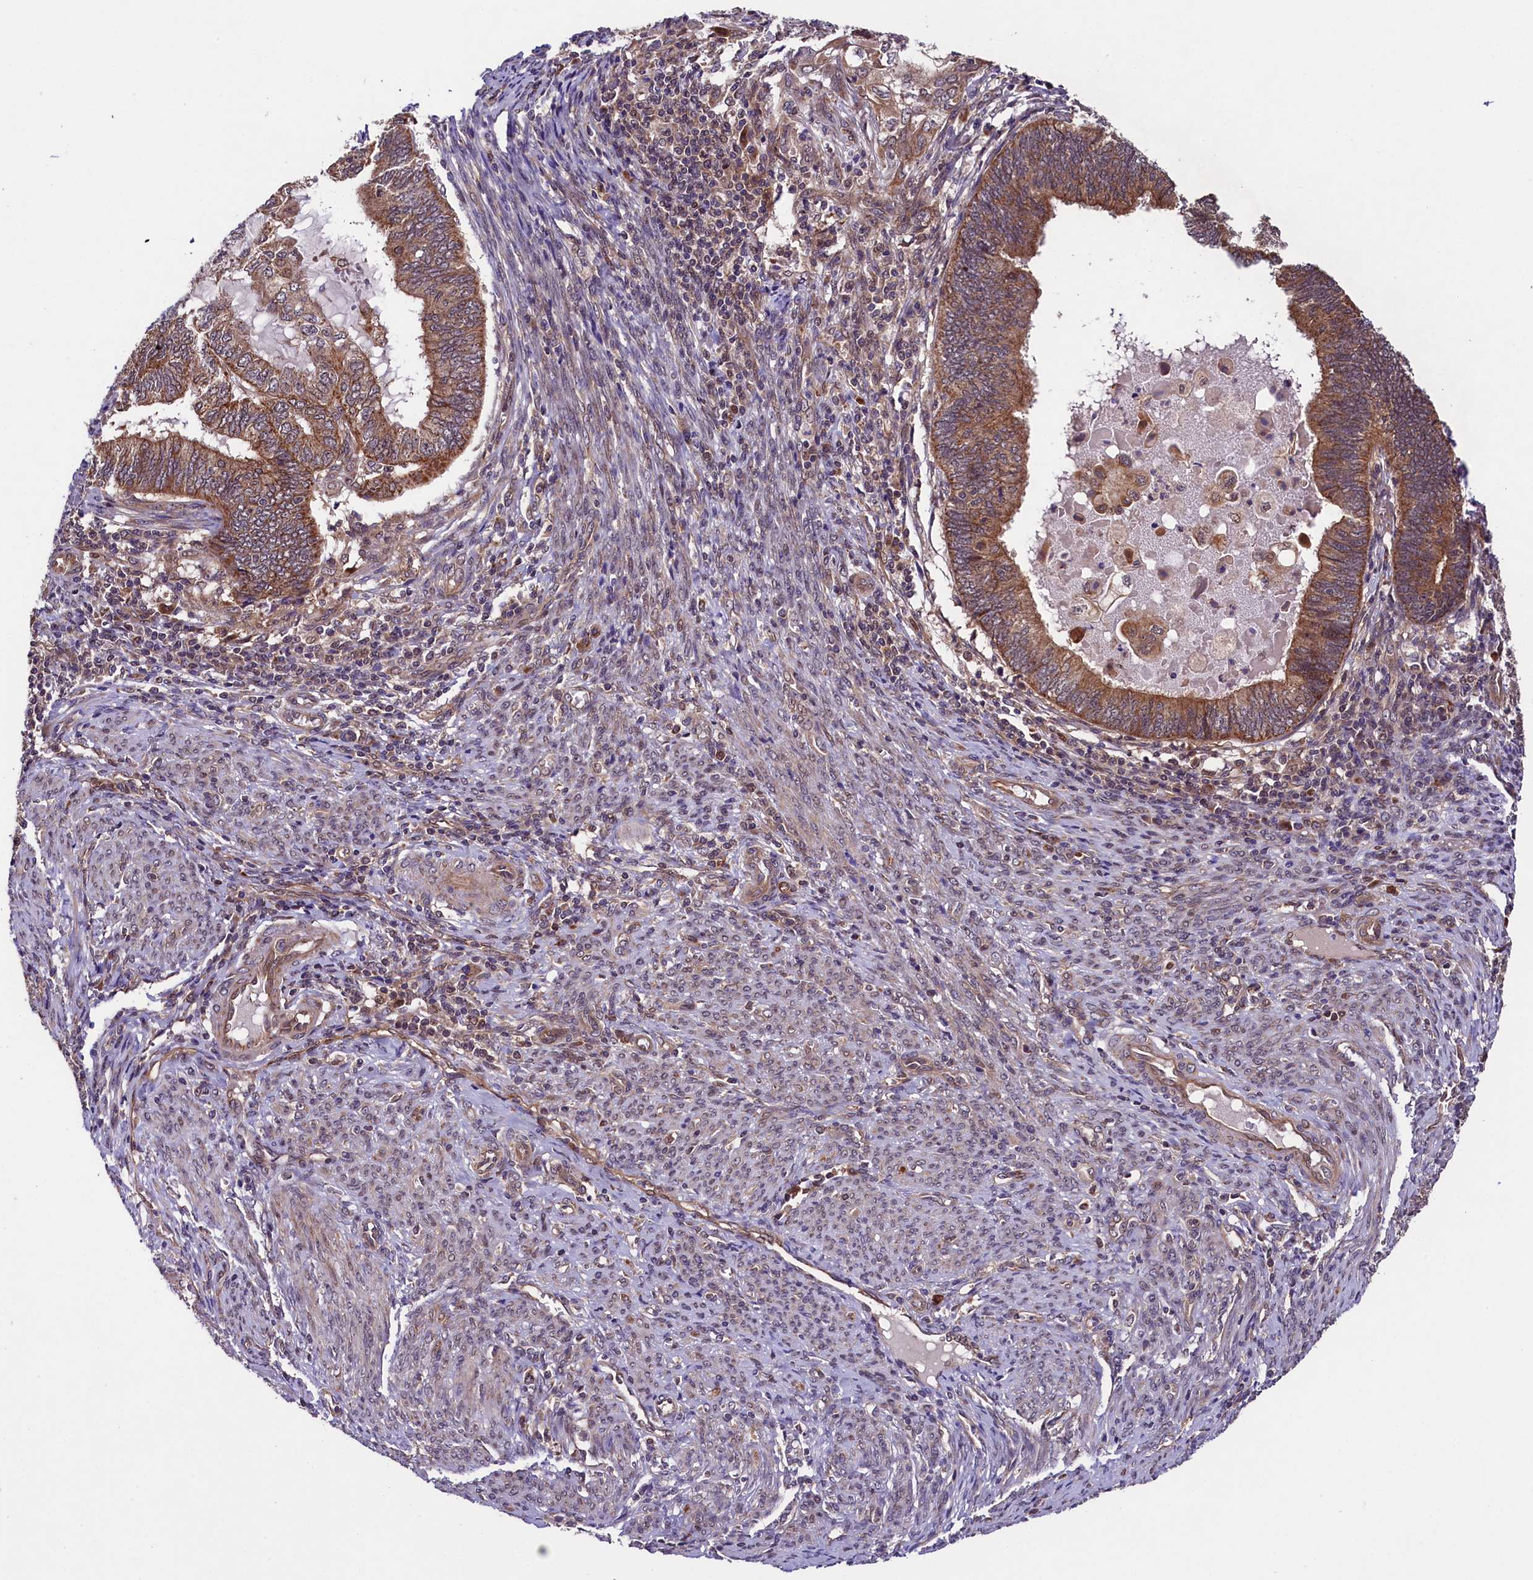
{"staining": {"intensity": "moderate", "quantity": ">75%", "location": "cytoplasmic/membranous"}, "tissue": "endometrial cancer", "cell_type": "Tumor cells", "image_type": "cancer", "snomed": [{"axis": "morphology", "description": "Adenocarcinoma, NOS"}, {"axis": "topography", "description": "Uterus"}, {"axis": "topography", "description": "Endometrium"}], "caption": "An image of human endometrial cancer (adenocarcinoma) stained for a protein demonstrates moderate cytoplasmic/membranous brown staining in tumor cells. (Brightfield microscopy of DAB IHC at high magnification).", "gene": "DOHH", "patient": {"sex": "female", "age": 70}}